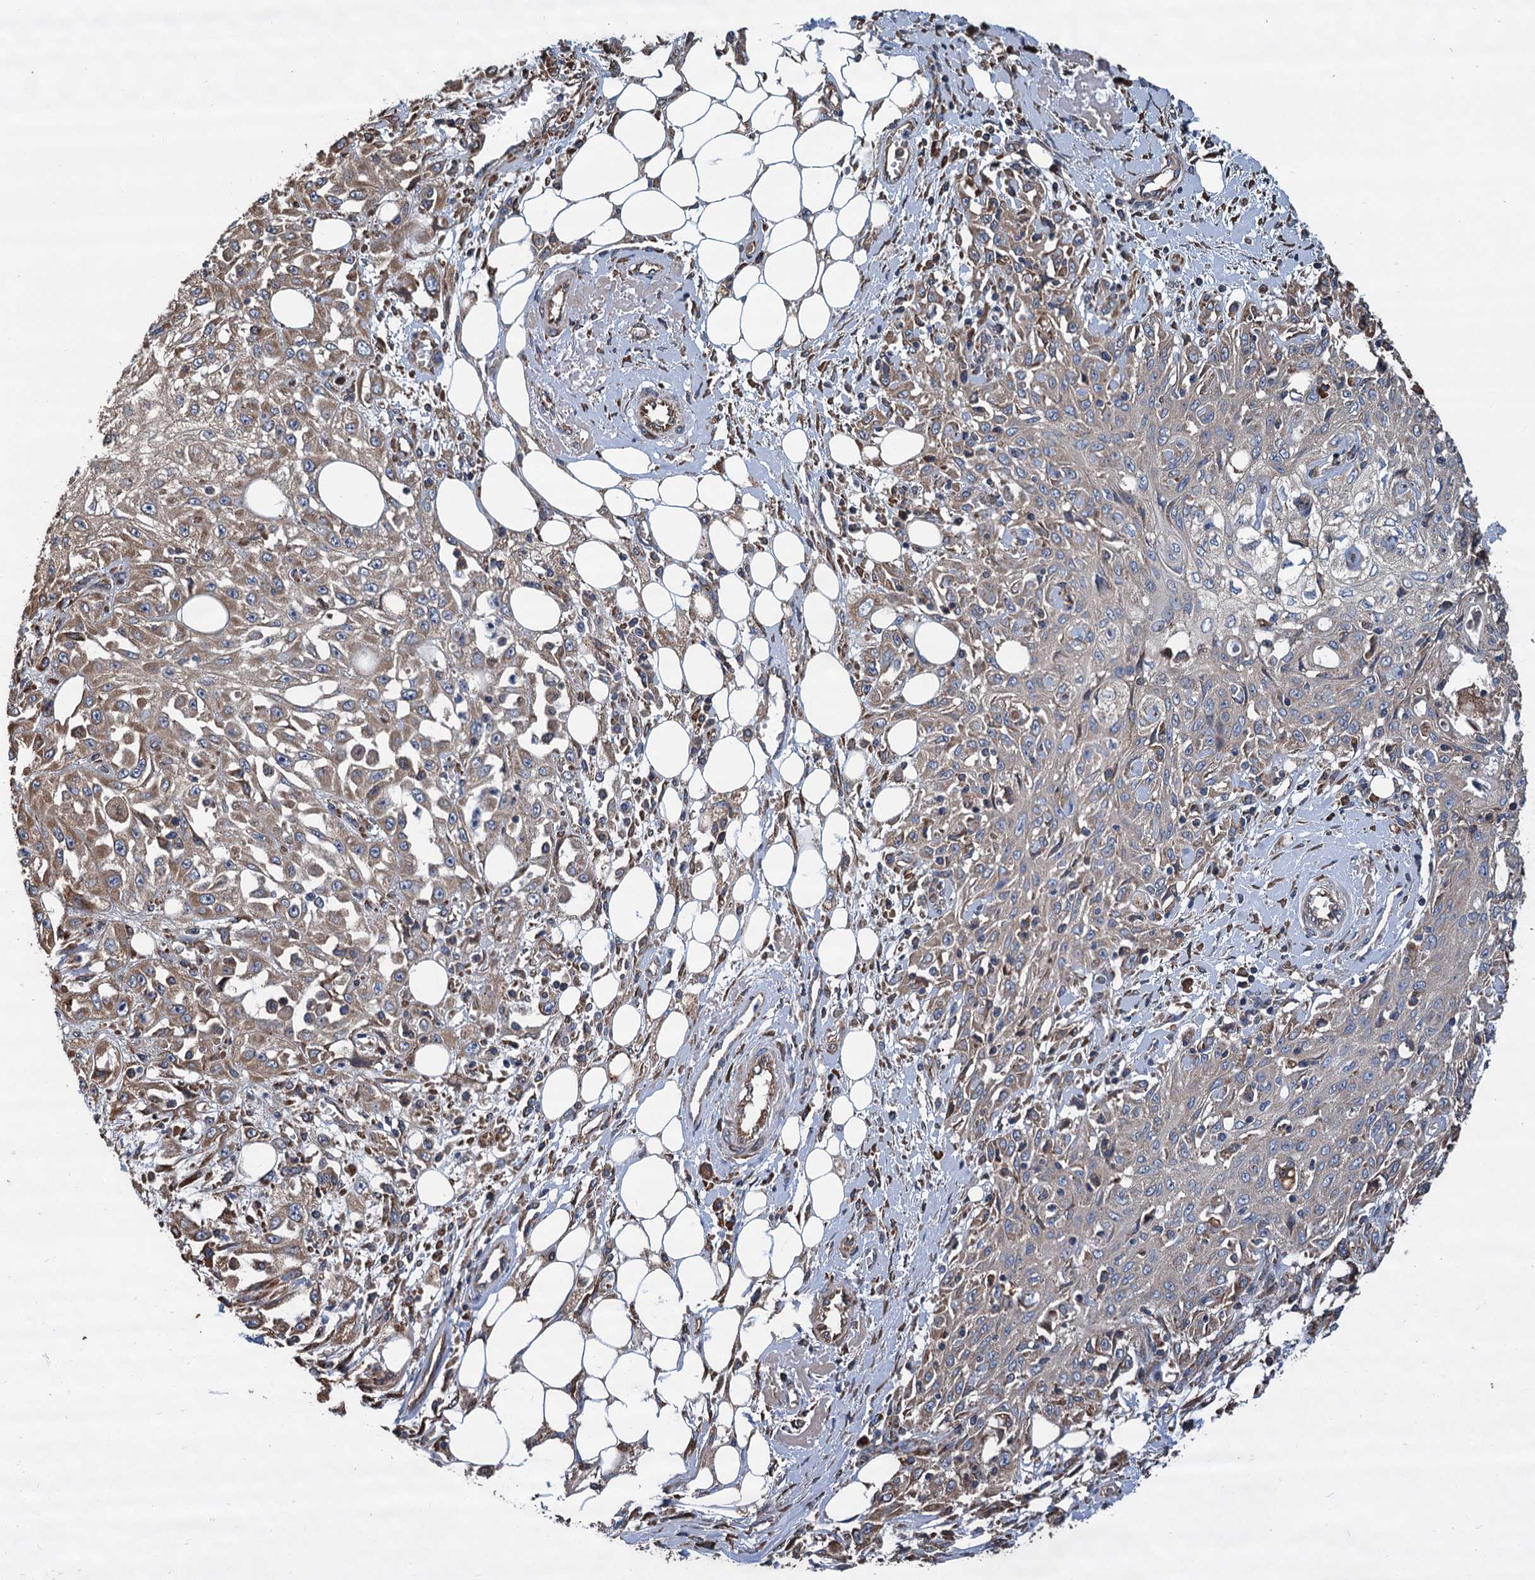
{"staining": {"intensity": "moderate", "quantity": "25%-75%", "location": "cytoplasmic/membranous"}, "tissue": "skin cancer", "cell_type": "Tumor cells", "image_type": "cancer", "snomed": [{"axis": "morphology", "description": "Squamous cell carcinoma, NOS"}, {"axis": "morphology", "description": "Squamous cell carcinoma, metastatic, NOS"}, {"axis": "topography", "description": "Skin"}, {"axis": "topography", "description": "Lymph node"}], "caption": "Immunohistochemical staining of squamous cell carcinoma (skin) exhibits medium levels of moderate cytoplasmic/membranous protein staining in about 25%-75% of tumor cells. (IHC, brightfield microscopy, high magnification).", "gene": "LINS1", "patient": {"sex": "male", "age": 75}}